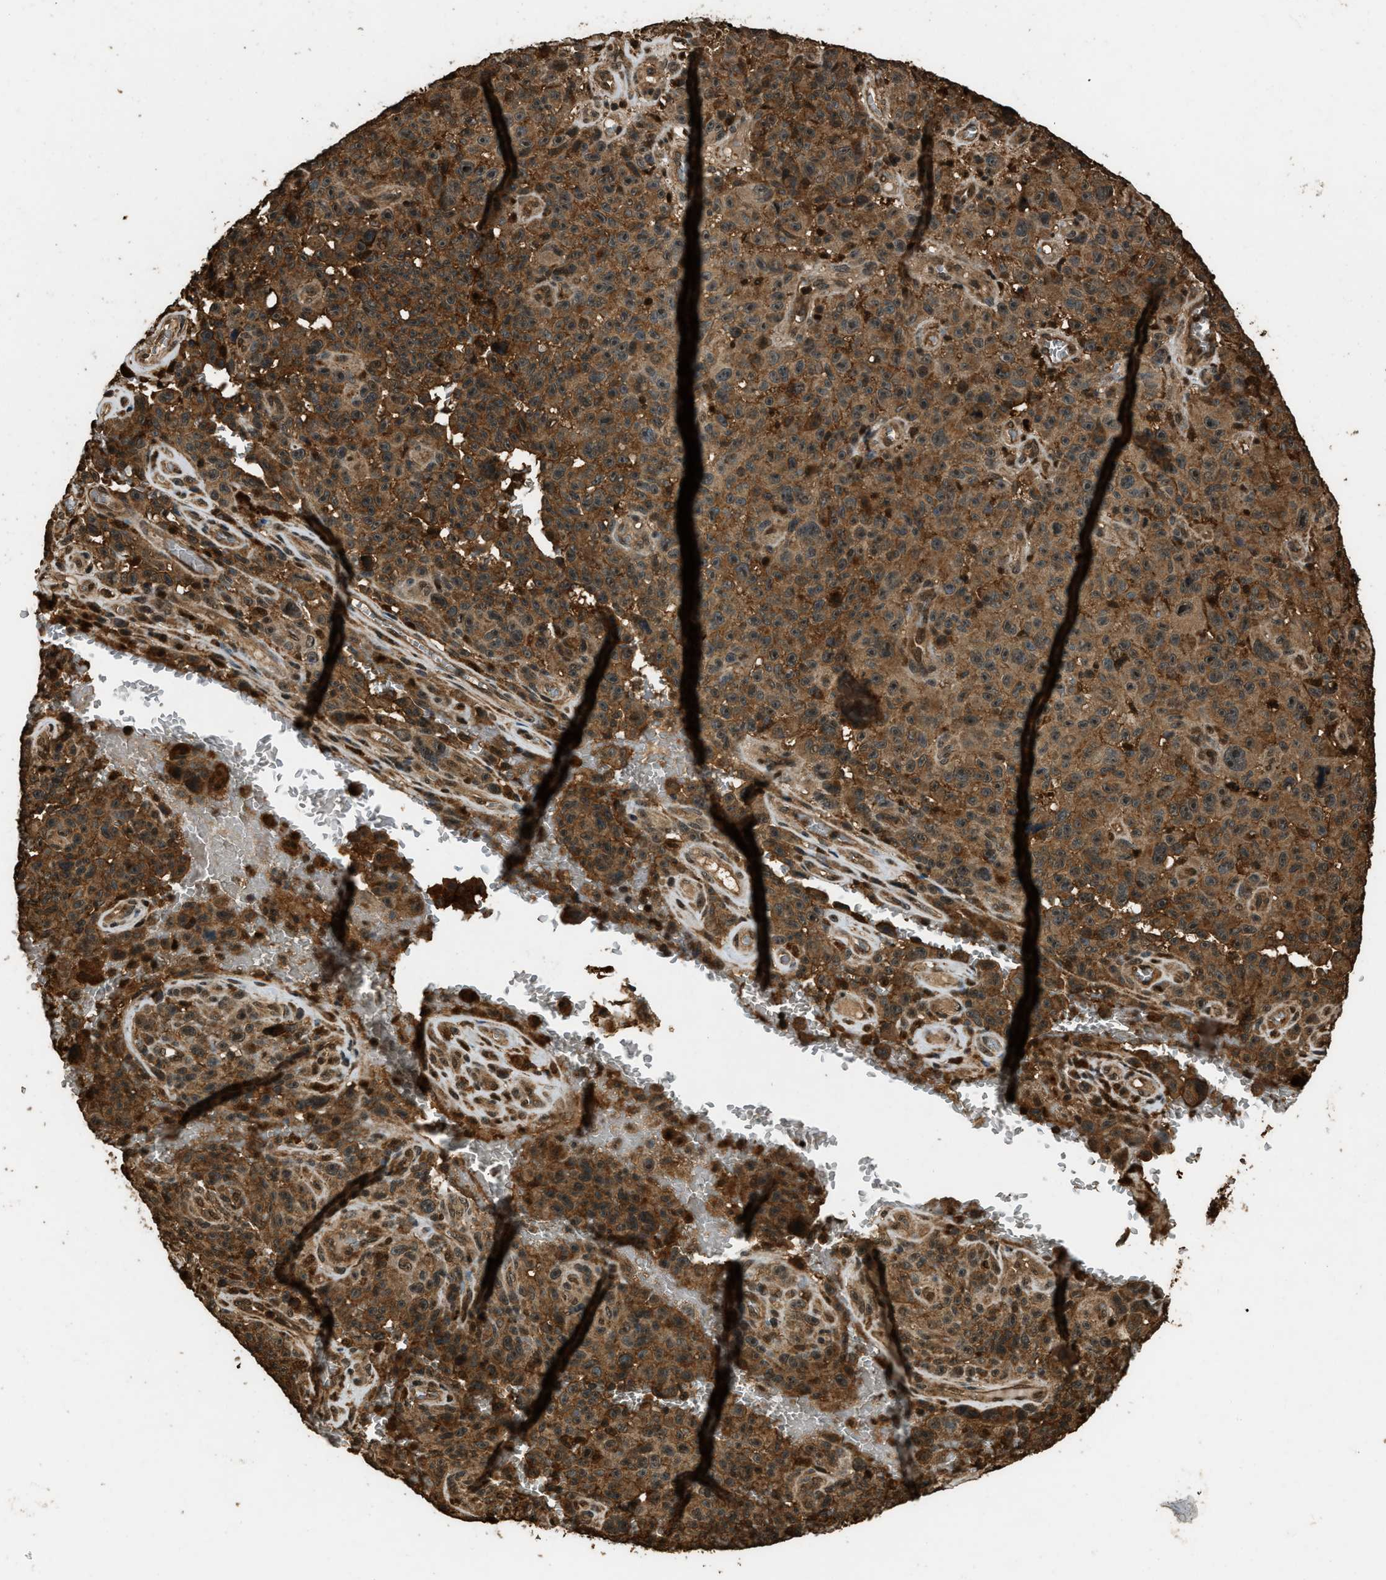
{"staining": {"intensity": "moderate", "quantity": ">75%", "location": "cytoplasmic/membranous,nuclear"}, "tissue": "melanoma", "cell_type": "Tumor cells", "image_type": "cancer", "snomed": [{"axis": "morphology", "description": "Malignant melanoma, NOS"}, {"axis": "topography", "description": "Skin"}], "caption": "Immunohistochemistry staining of malignant melanoma, which reveals medium levels of moderate cytoplasmic/membranous and nuclear staining in approximately >75% of tumor cells indicating moderate cytoplasmic/membranous and nuclear protein positivity. The staining was performed using DAB (3,3'-diaminobenzidine) (brown) for protein detection and nuclei were counterstained in hematoxylin (blue).", "gene": "RAP2A", "patient": {"sex": "female", "age": 82}}